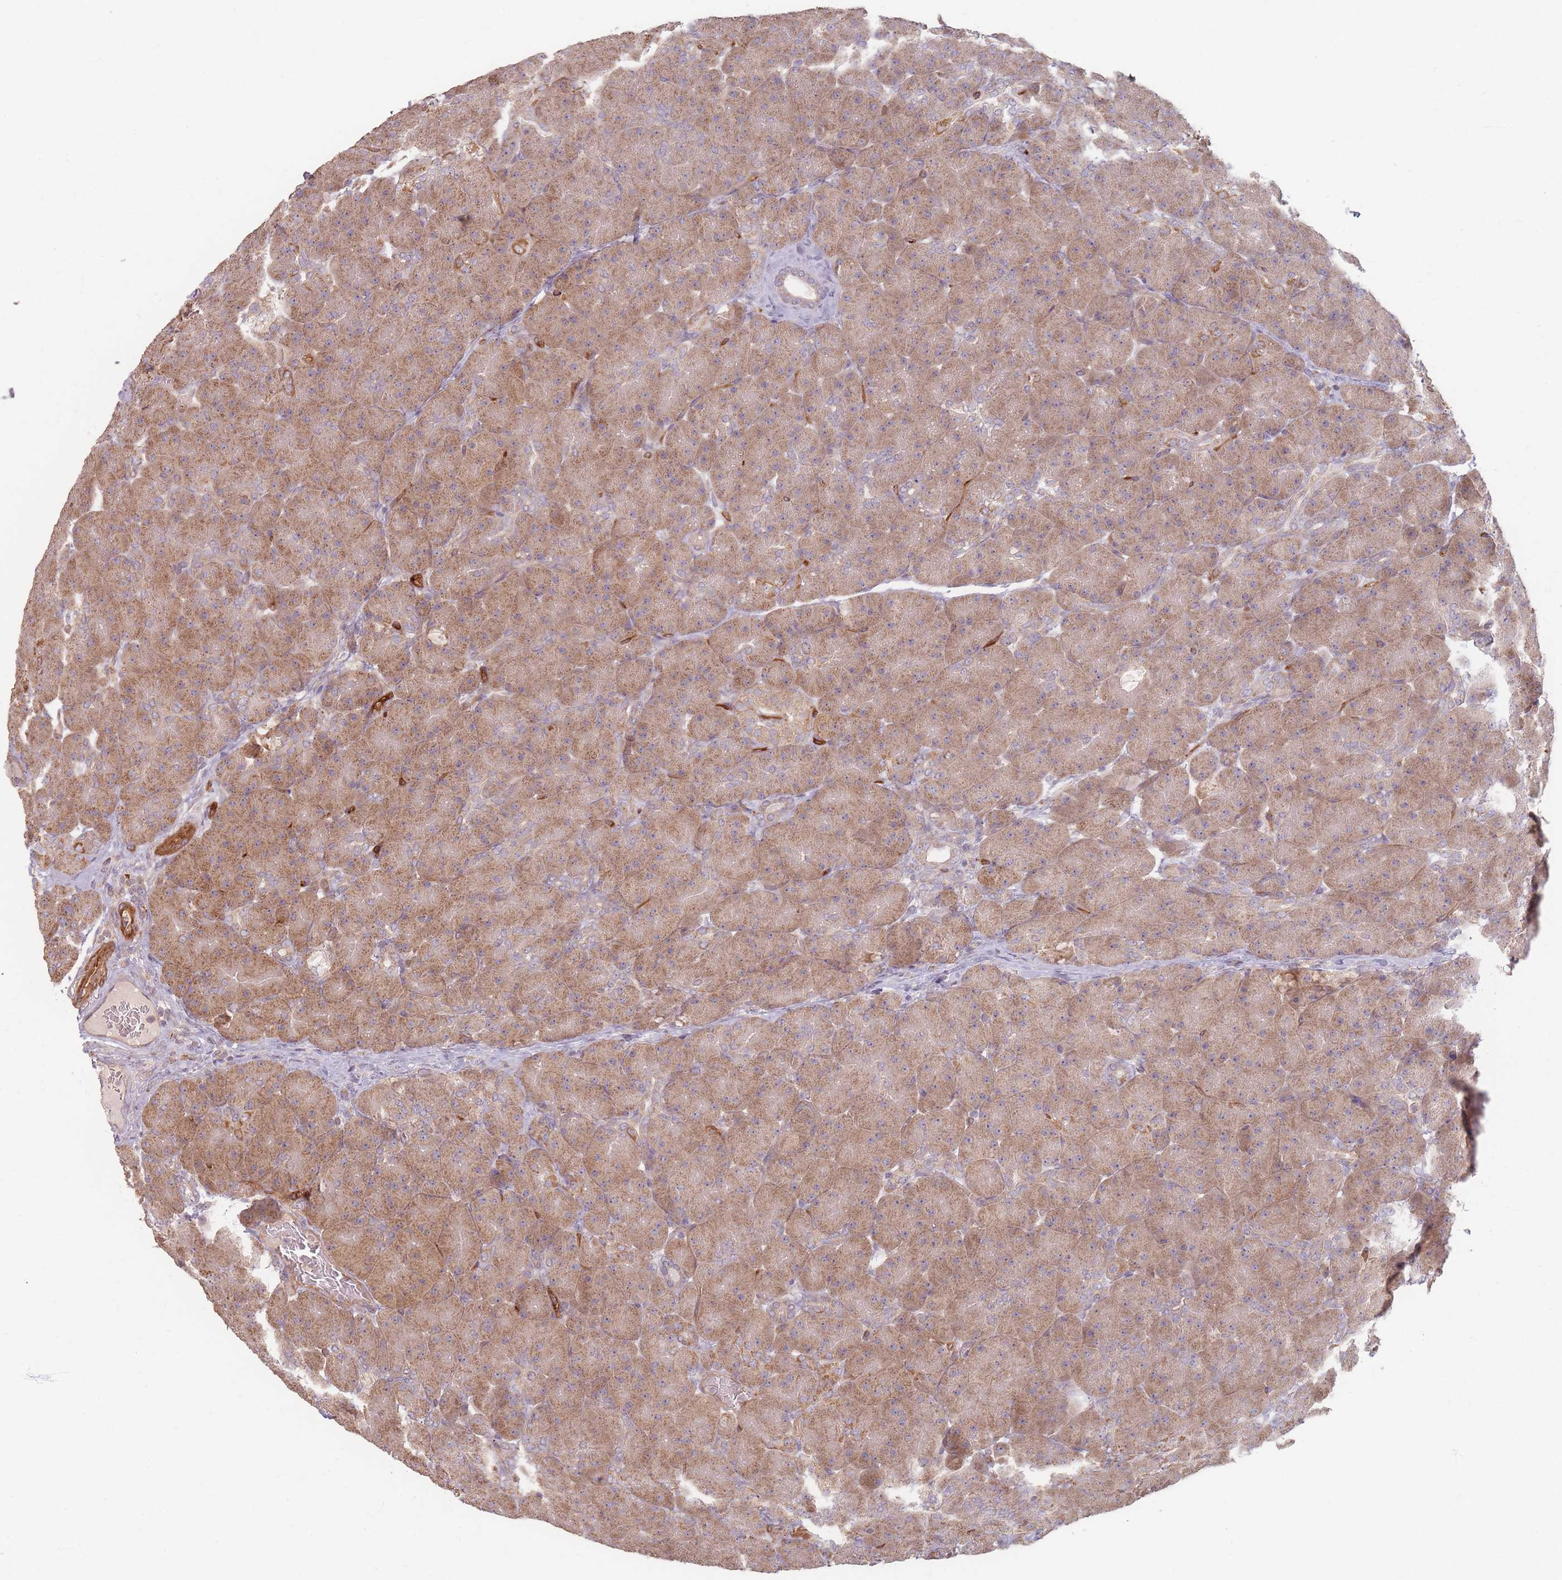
{"staining": {"intensity": "moderate", "quantity": ">75%", "location": "cytoplasmic/membranous"}, "tissue": "pancreas", "cell_type": "Exocrine glandular cells", "image_type": "normal", "snomed": [{"axis": "morphology", "description": "Normal tissue, NOS"}, {"axis": "topography", "description": "Pancreas"}], "caption": "Protein expression by immunohistochemistry shows moderate cytoplasmic/membranous positivity in about >75% of exocrine glandular cells in normal pancreas.", "gene": "MRPS6", "patient": {"sex": "male", "age": 66}}